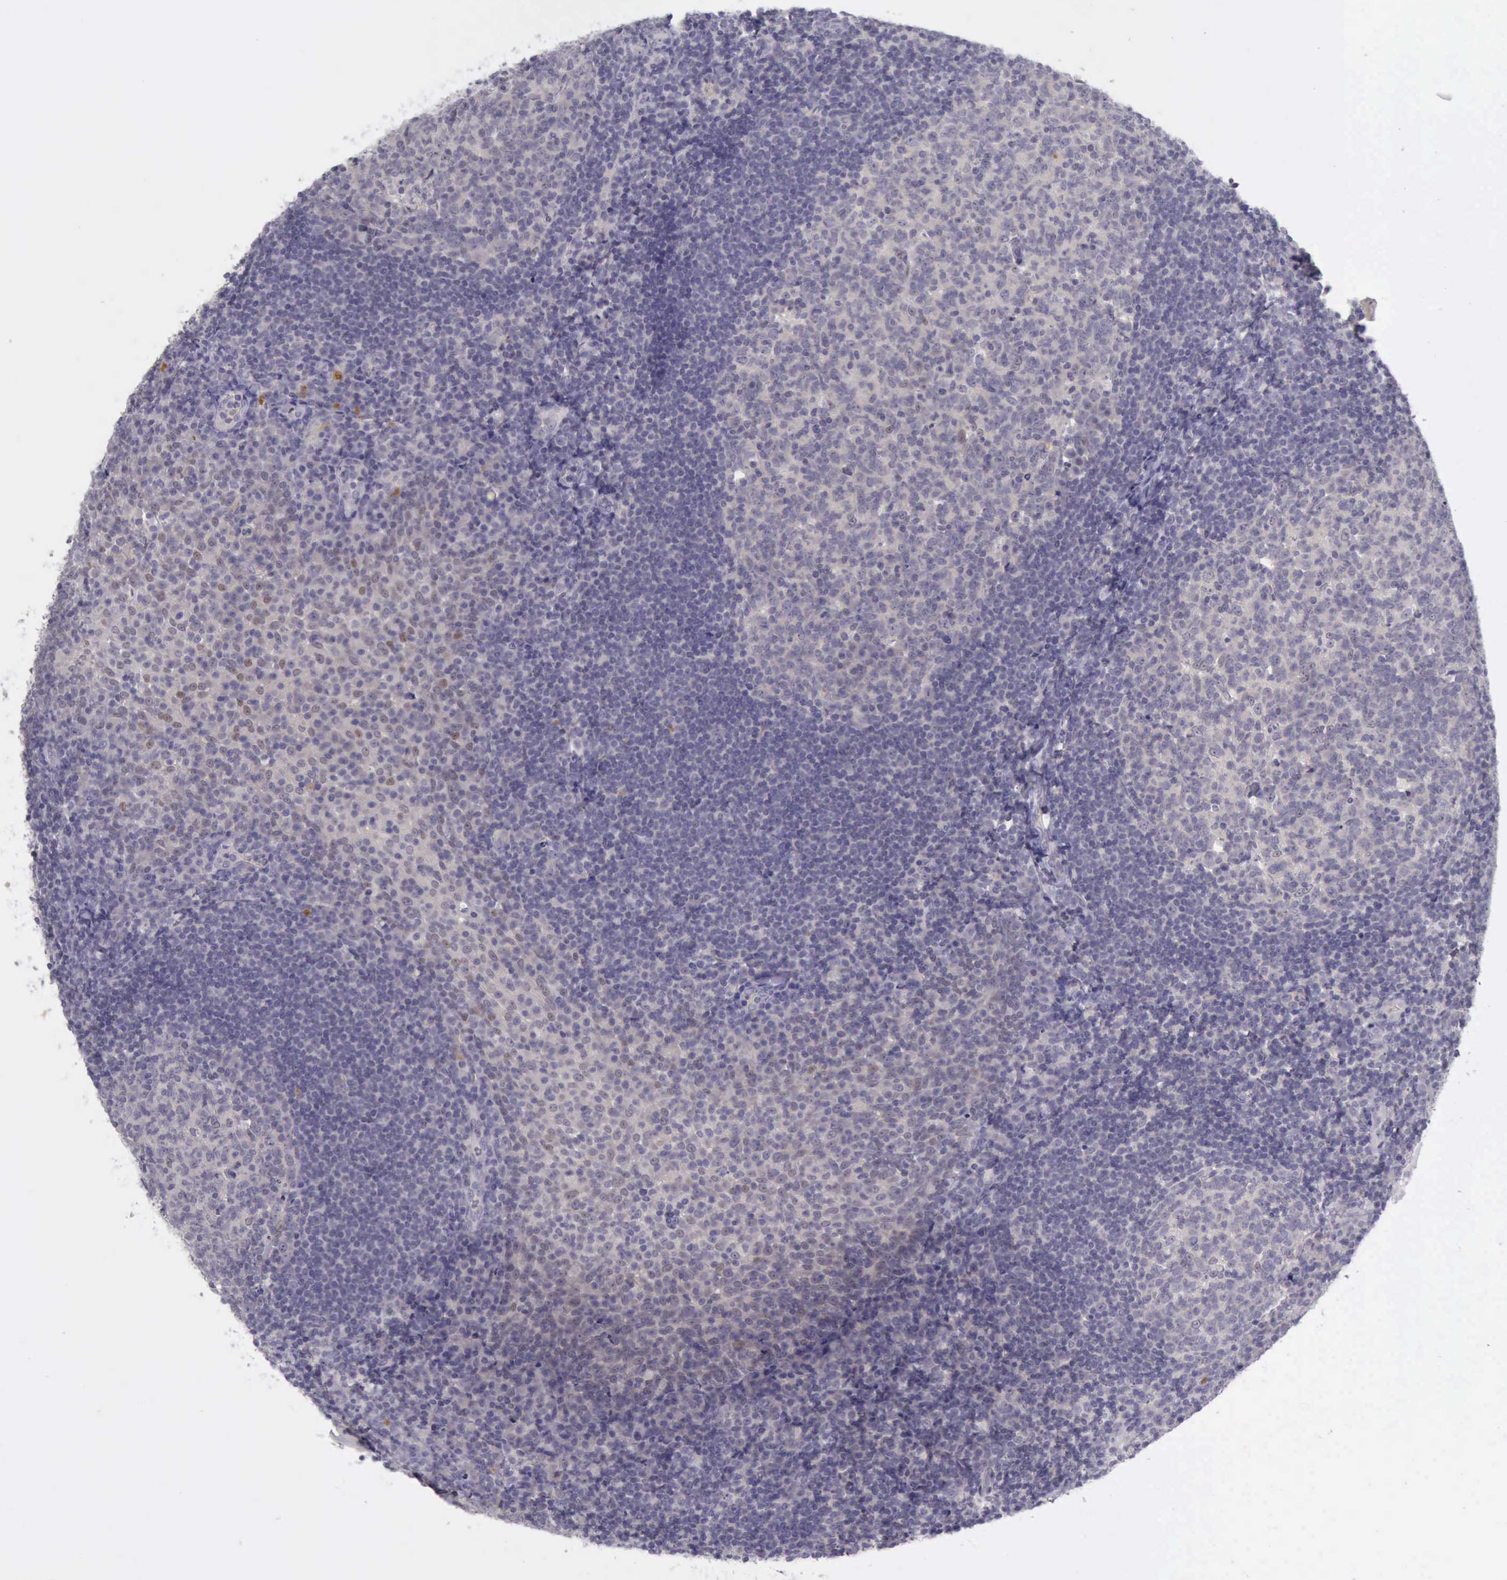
{"staining": {"intensity": "negative", "quantity": "none", "location": "none"}, "tissue": "tonsil", "cell_type": "Germinal center cells", "image_type": "normal", "snomed": [{"axis": "morphology", "description": "Normal tissue, NOS"}, {"axis": "topography", "description": "Tonsil"}], "caption": "An immunohistochemistry (IHC) image of unremarkable tonsil is shown. There is no staining in germinal center cells of tonsil. Brightfield microscopy of immunohistochemistry stained with DAB (3,3'-diaminobenzidine) (brown) and hematoxylin (blue), captured at high magnification.", "gene": "ARNT2", "patient": {"sex": "female", "age": 40}}